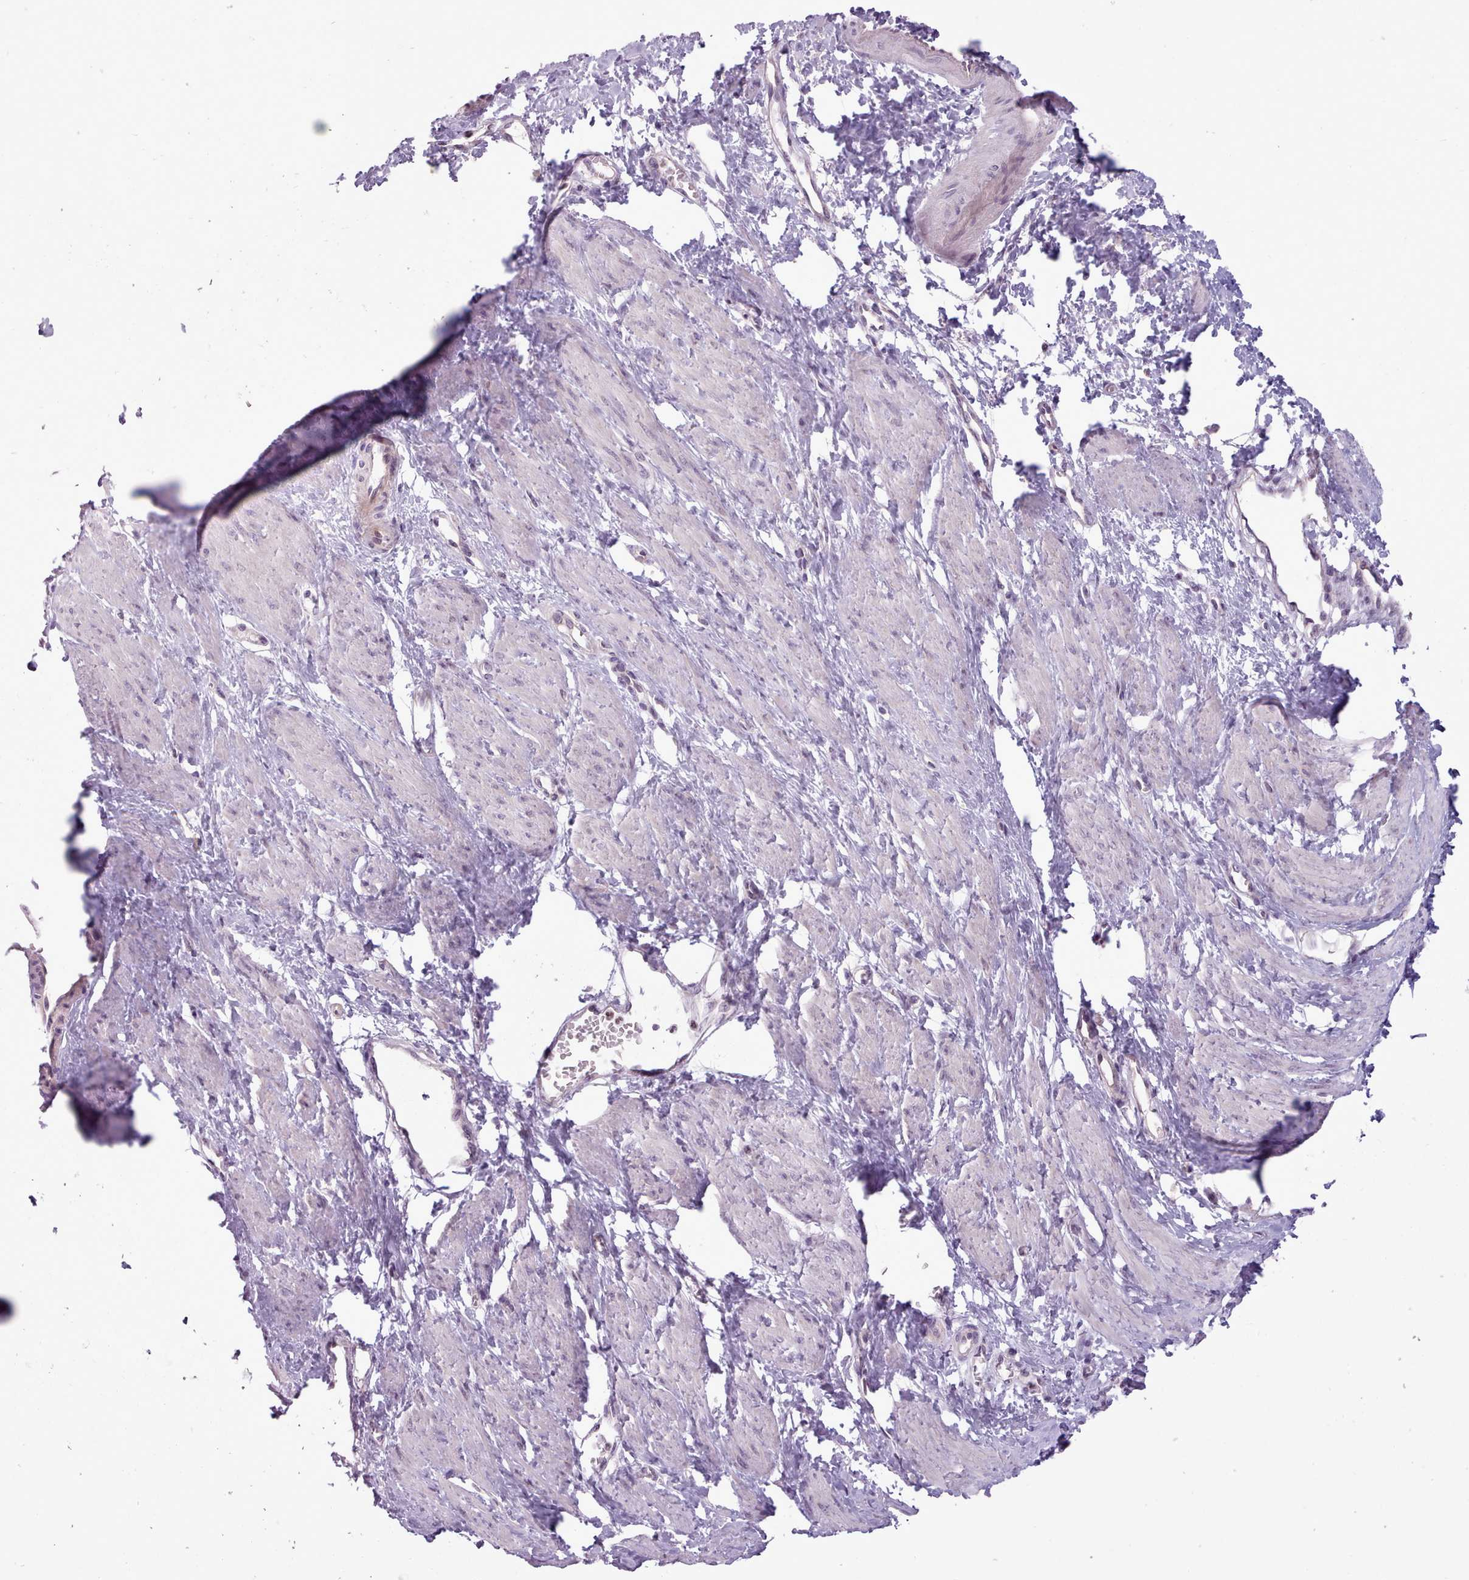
{"staining": {"intensity": "negative", "quantity": "none", "location": "none"}, "tissue": "smooth muscle", "cell_type": "Smooth muscle cells", "image_type": "normal", "snomed": [{"axis": "morphology", "description": "Normal tissue, NOS"}, {"axis": "topography", "description": "Smooth muscle"}, {"axis": "topography", "description": "Uterus"}], "caption": "This photomicrograph is of unremarkable smooth muscle stained with IHC to label a protein in brown with the nuclei are counter-stained blue. There is no positivity in smooth muscle cells.", "gene": "SLURP1", "patient": {"sex": "female", "age": 39}}